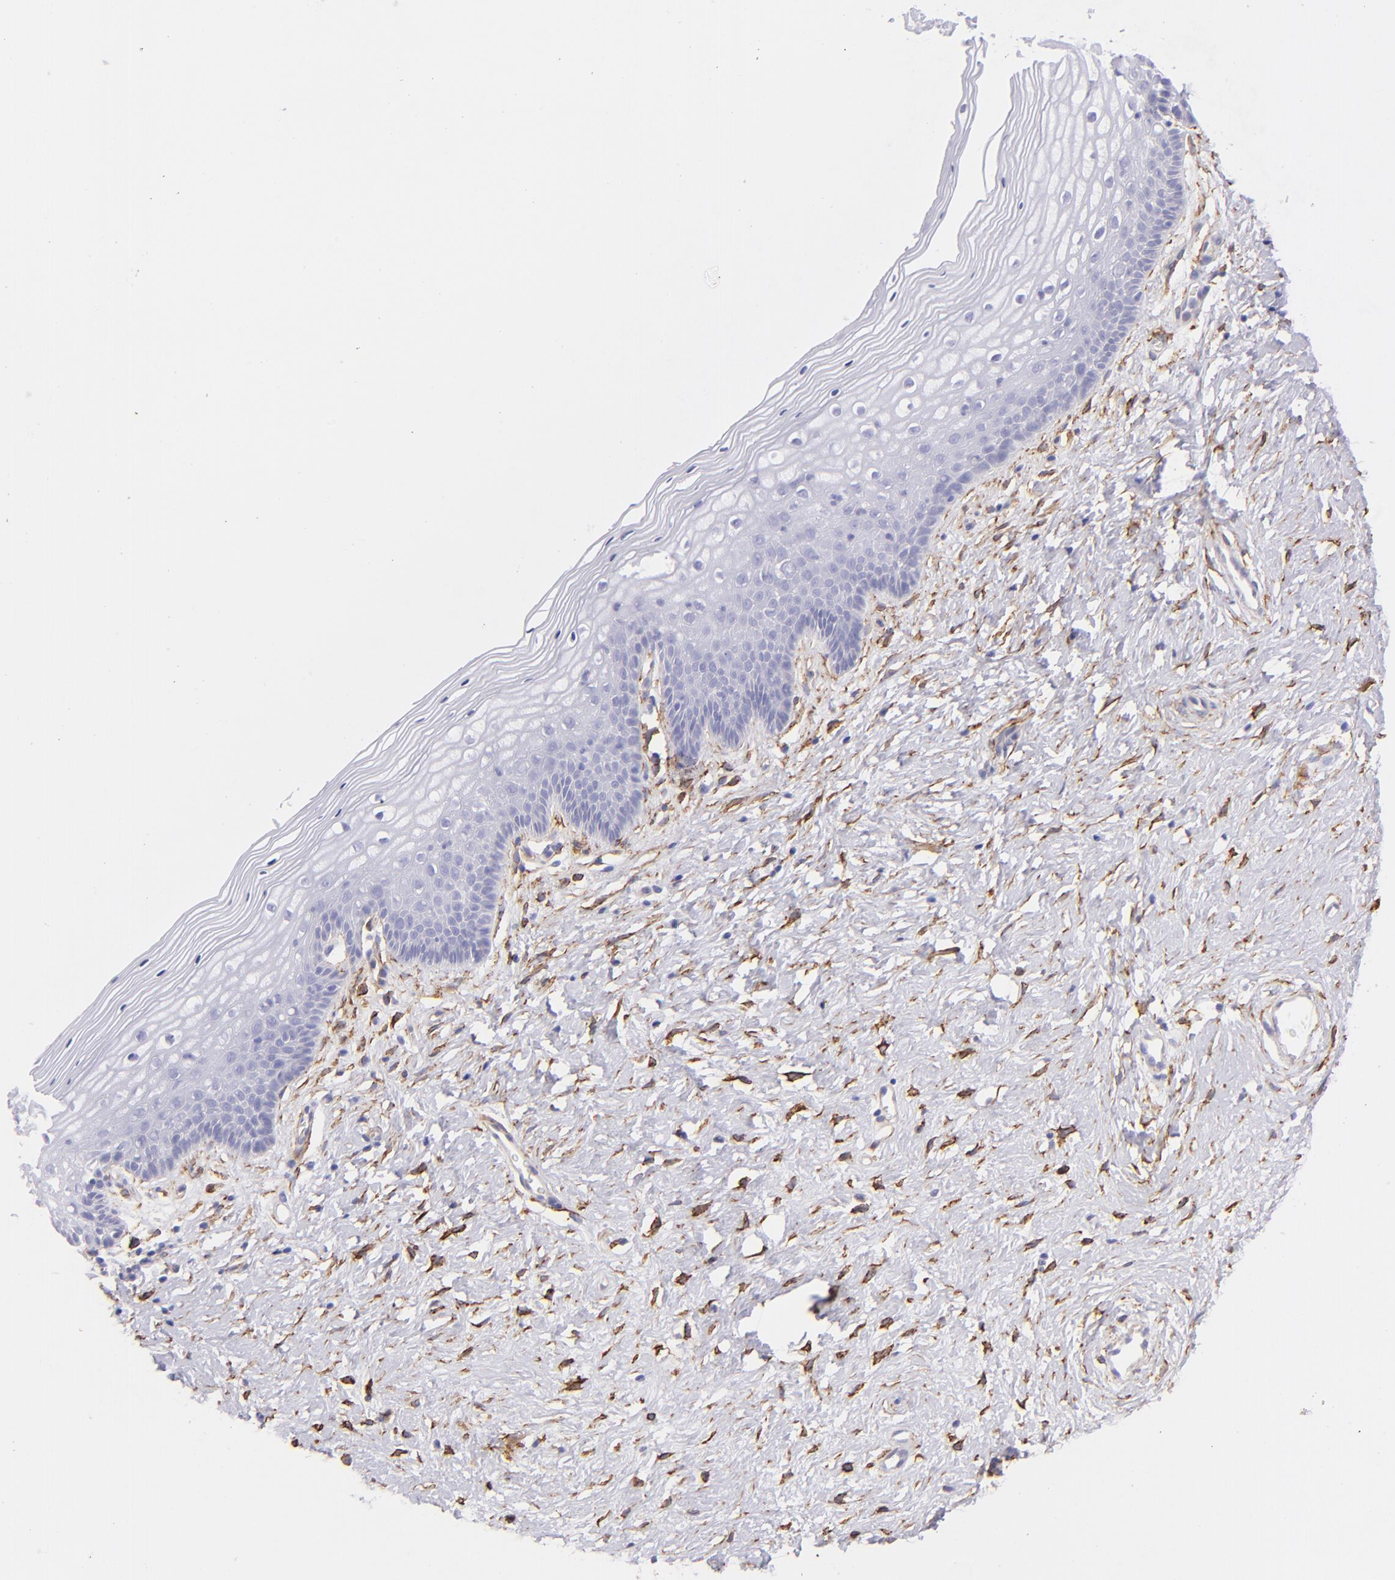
{"staining": {"intensity": "negative", "quantity": "none", "location": "none"}, "tissue": "vagina", "cell_type": "Squamous epithelial cells", "image_type": "normal", "snomed": [{"axis": "morphology", "description": "Normal tissue, NOS"}, {"axis": "topography", "description": "Vagina"}], "caption": "DAB immunohistochemical staining of benign vagina demonstrates no significant expression in squamous epithelial cells.", "gene": "CD81", "patient": {"sex": "female", "age": 46}}